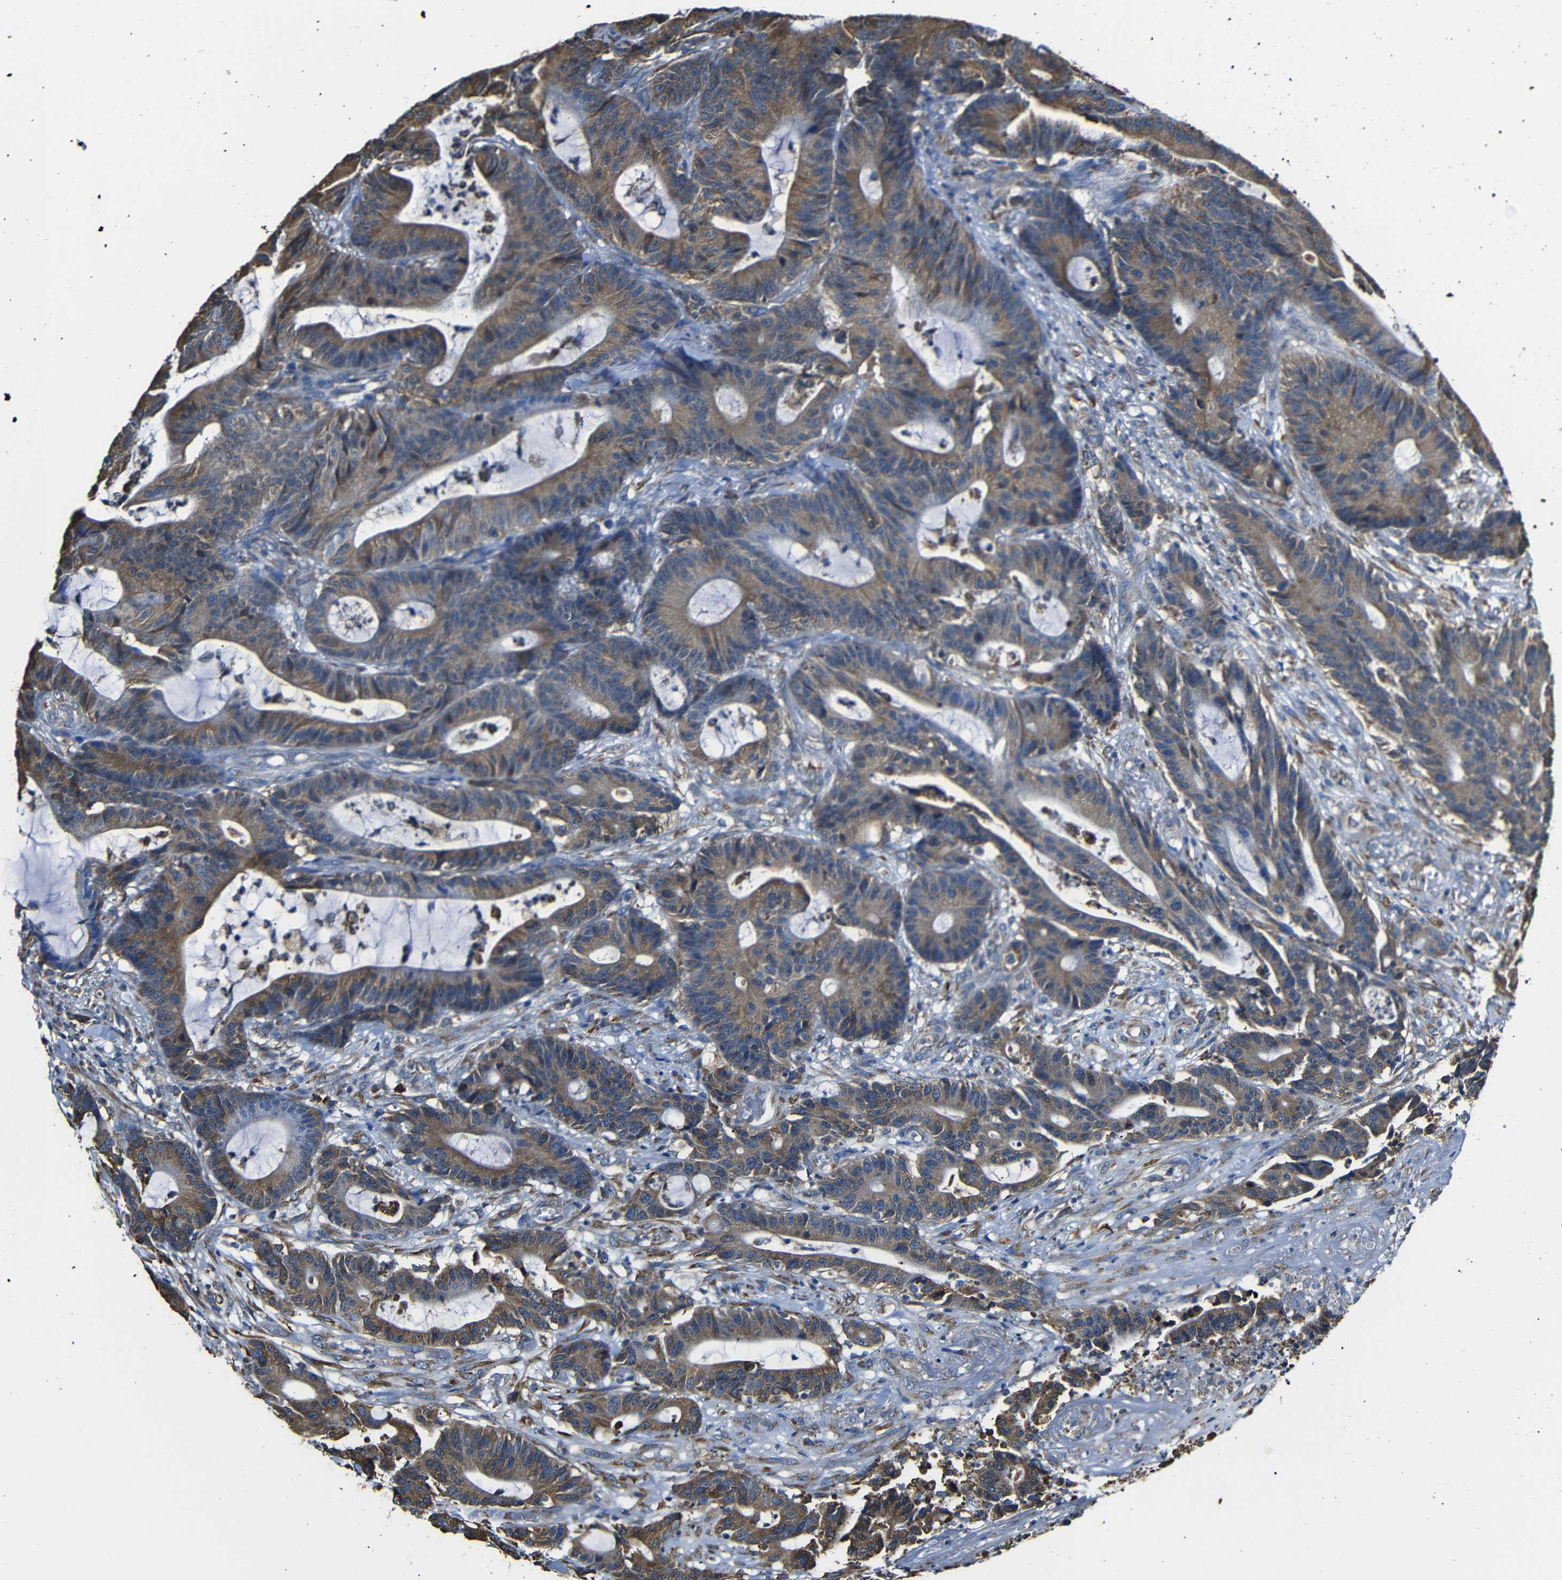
{"staining": {"intensity": "moderate", "quantity": ">75%", "location": "cytoplasmic/membranous"}, "tissue": "colorectal cancer", "cell_type": "Tumor cells", "image_type": "cancer", "snomed": [{"axis": "morphology", "description": "Adenocarcinoma, NOS"}, {"axis": "topography", "description": "Colon"}], "caption": "A high-resolution image shows IHC staining of adenocarcinoma (colorectal), which displays moderate cytoplasmic/membranous expression in about >75% of tumor cells.", "gene": "PPIB", "patient": {"sex": "female", "age": 84}}